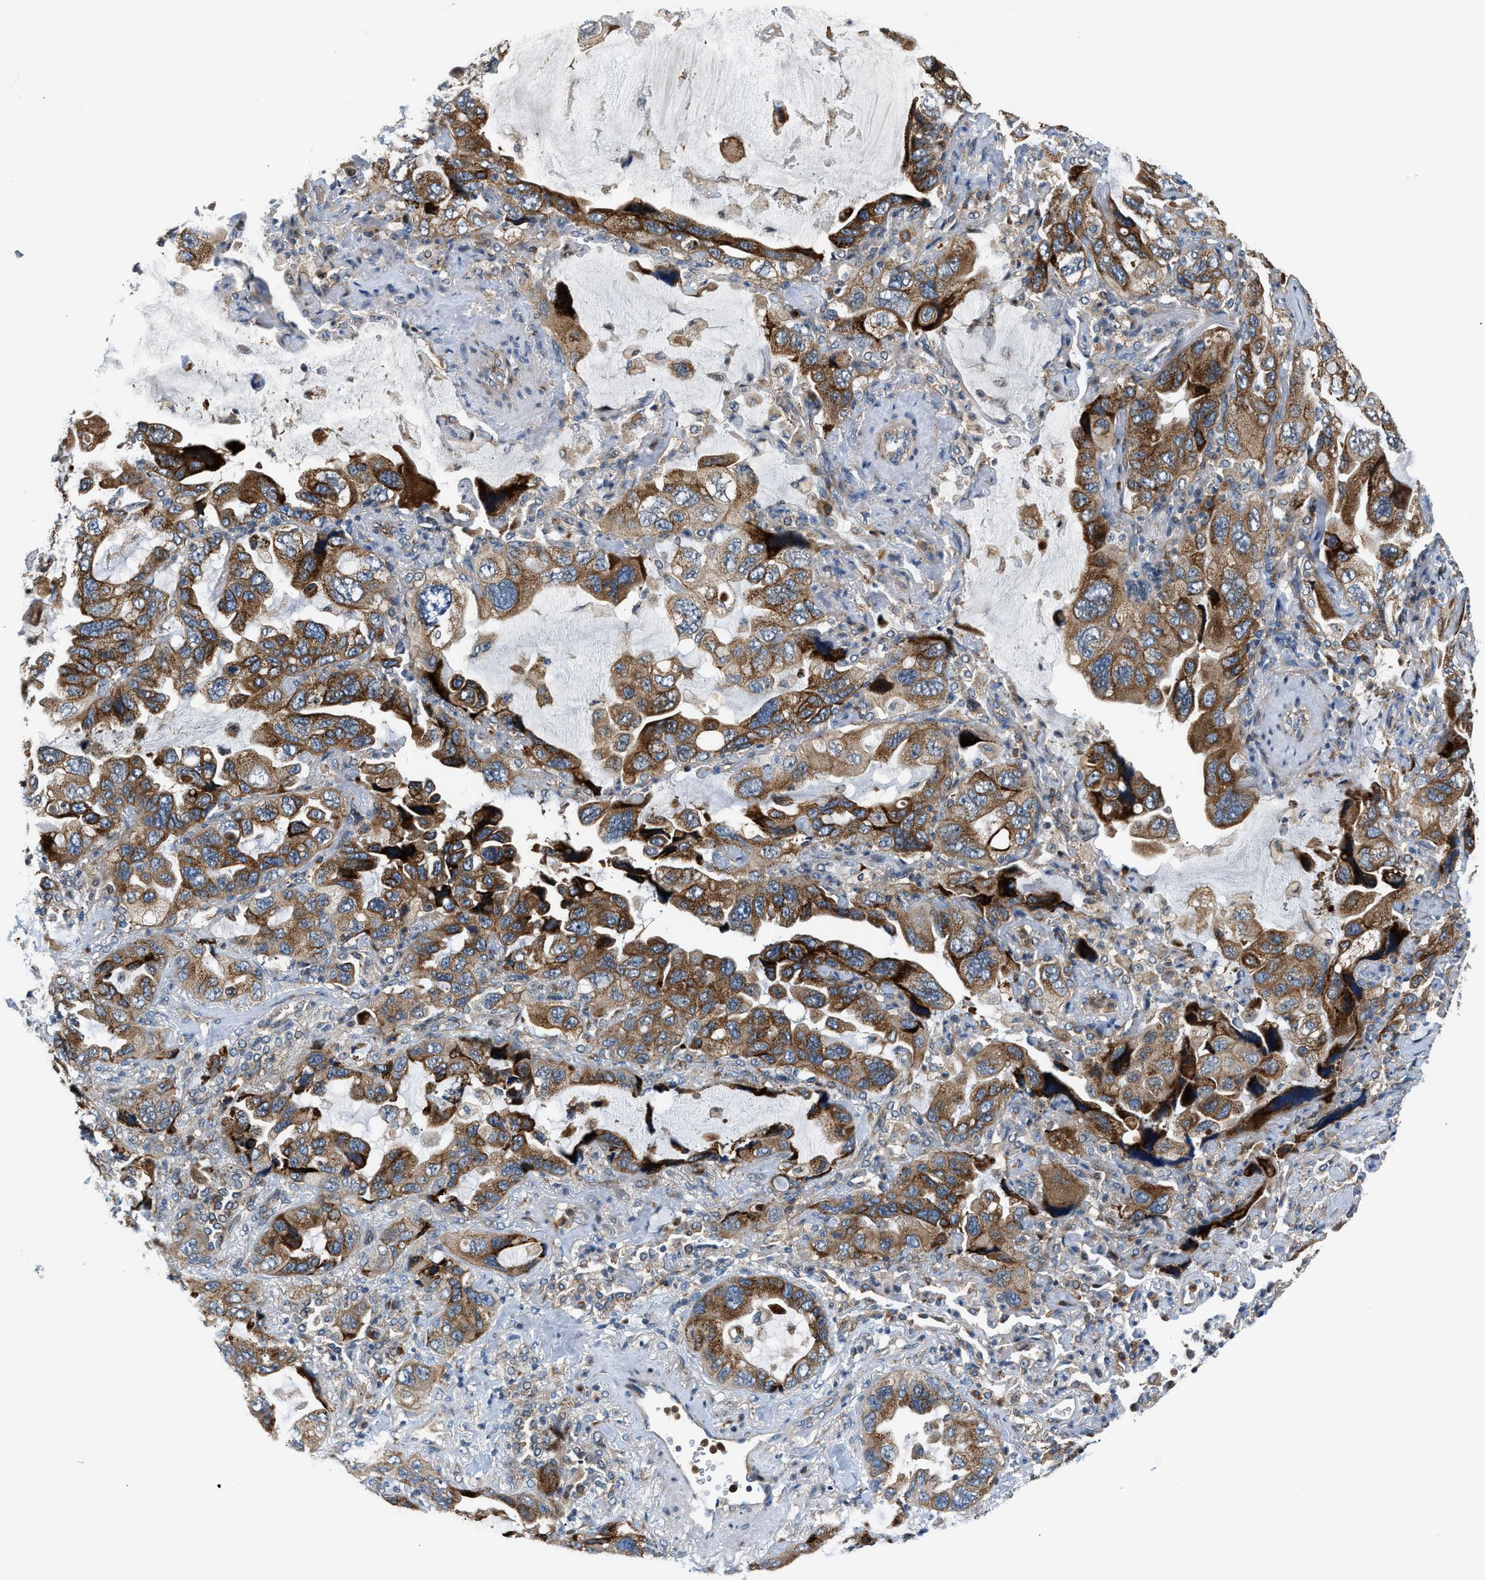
{"staining": {"intensity": "strong", "quantity": ">75%", "location": "cytoplasmic/membranous"}, "tissue": "lung cancer", "cell_type": "Tumor cells", "image_type": "cancer", "snomed": [{"axis": "morphology", "description": "Squamous cell carcinoma, NOS"}, {"axis": "topography", "description": "Lung"}], "caption": "Brown immunohistochemical staining in human squamous cell carcinoma (lung) reveals strong cytoplasmic/membranous staining in approximately >75% of tumor cells. The staining was performed using DAB, with brown indicating positive protein expression. Nuclei are stained blue with hematoxylin.", "gene": "FUT8", "patient": {"sex": "female", "age": 73}}